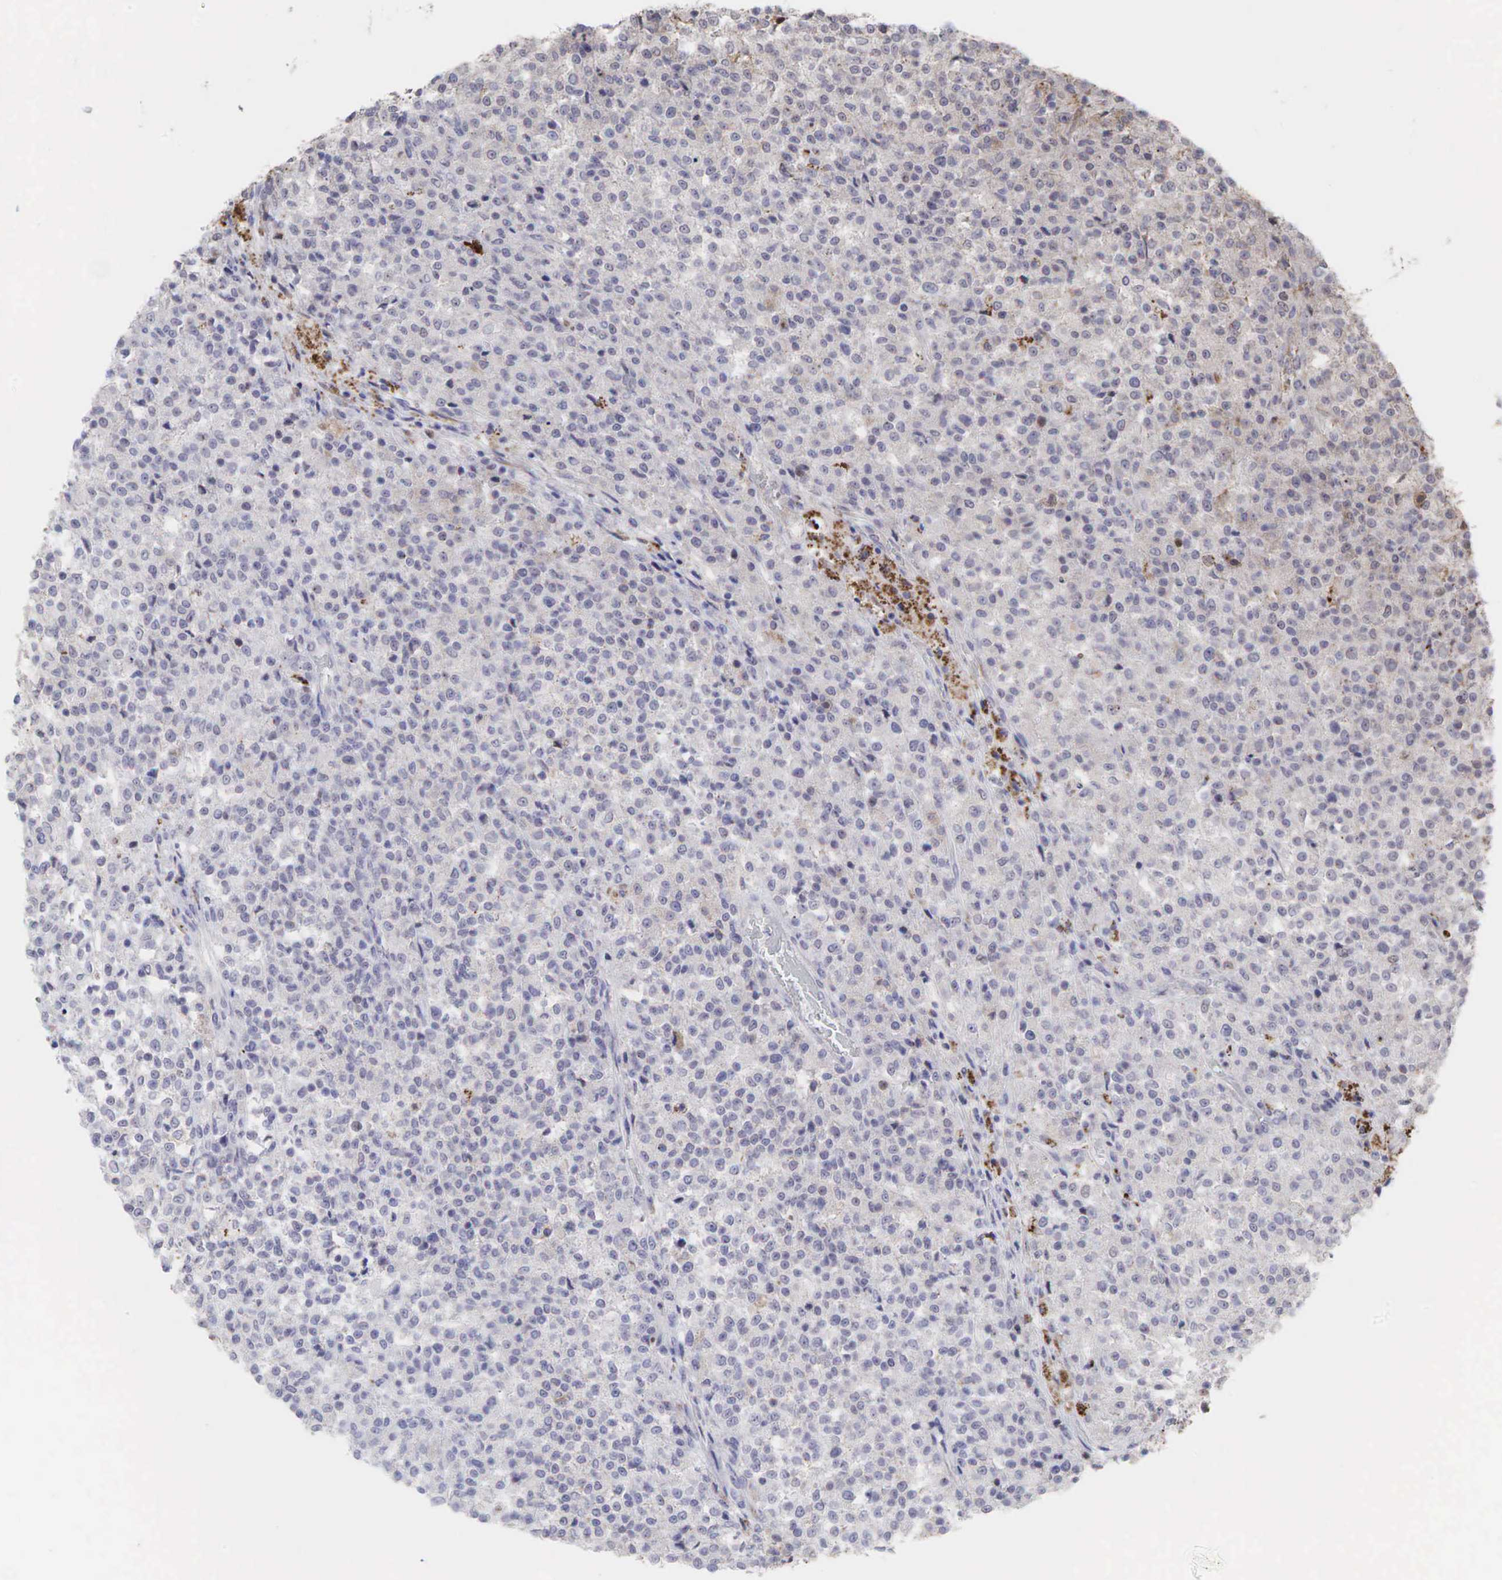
{"staining": {"intensity": "negative", "quantity": "none", "location": "none"}, "tissue": "testis cancer", "cell_type": "Tumor cells", "image_type": "cancer", "snomed": [{"axis": "morphology", "description": "Seminoma, NOS"}, {"axis": "topography", "description": "Testis"}], "caption": "A histopathology image of testis seminoma stained for a protein demonstrates no brown staining in tumor cells.", "gene": "DKC1", "patient": {"sex": "male", "age": 59}}